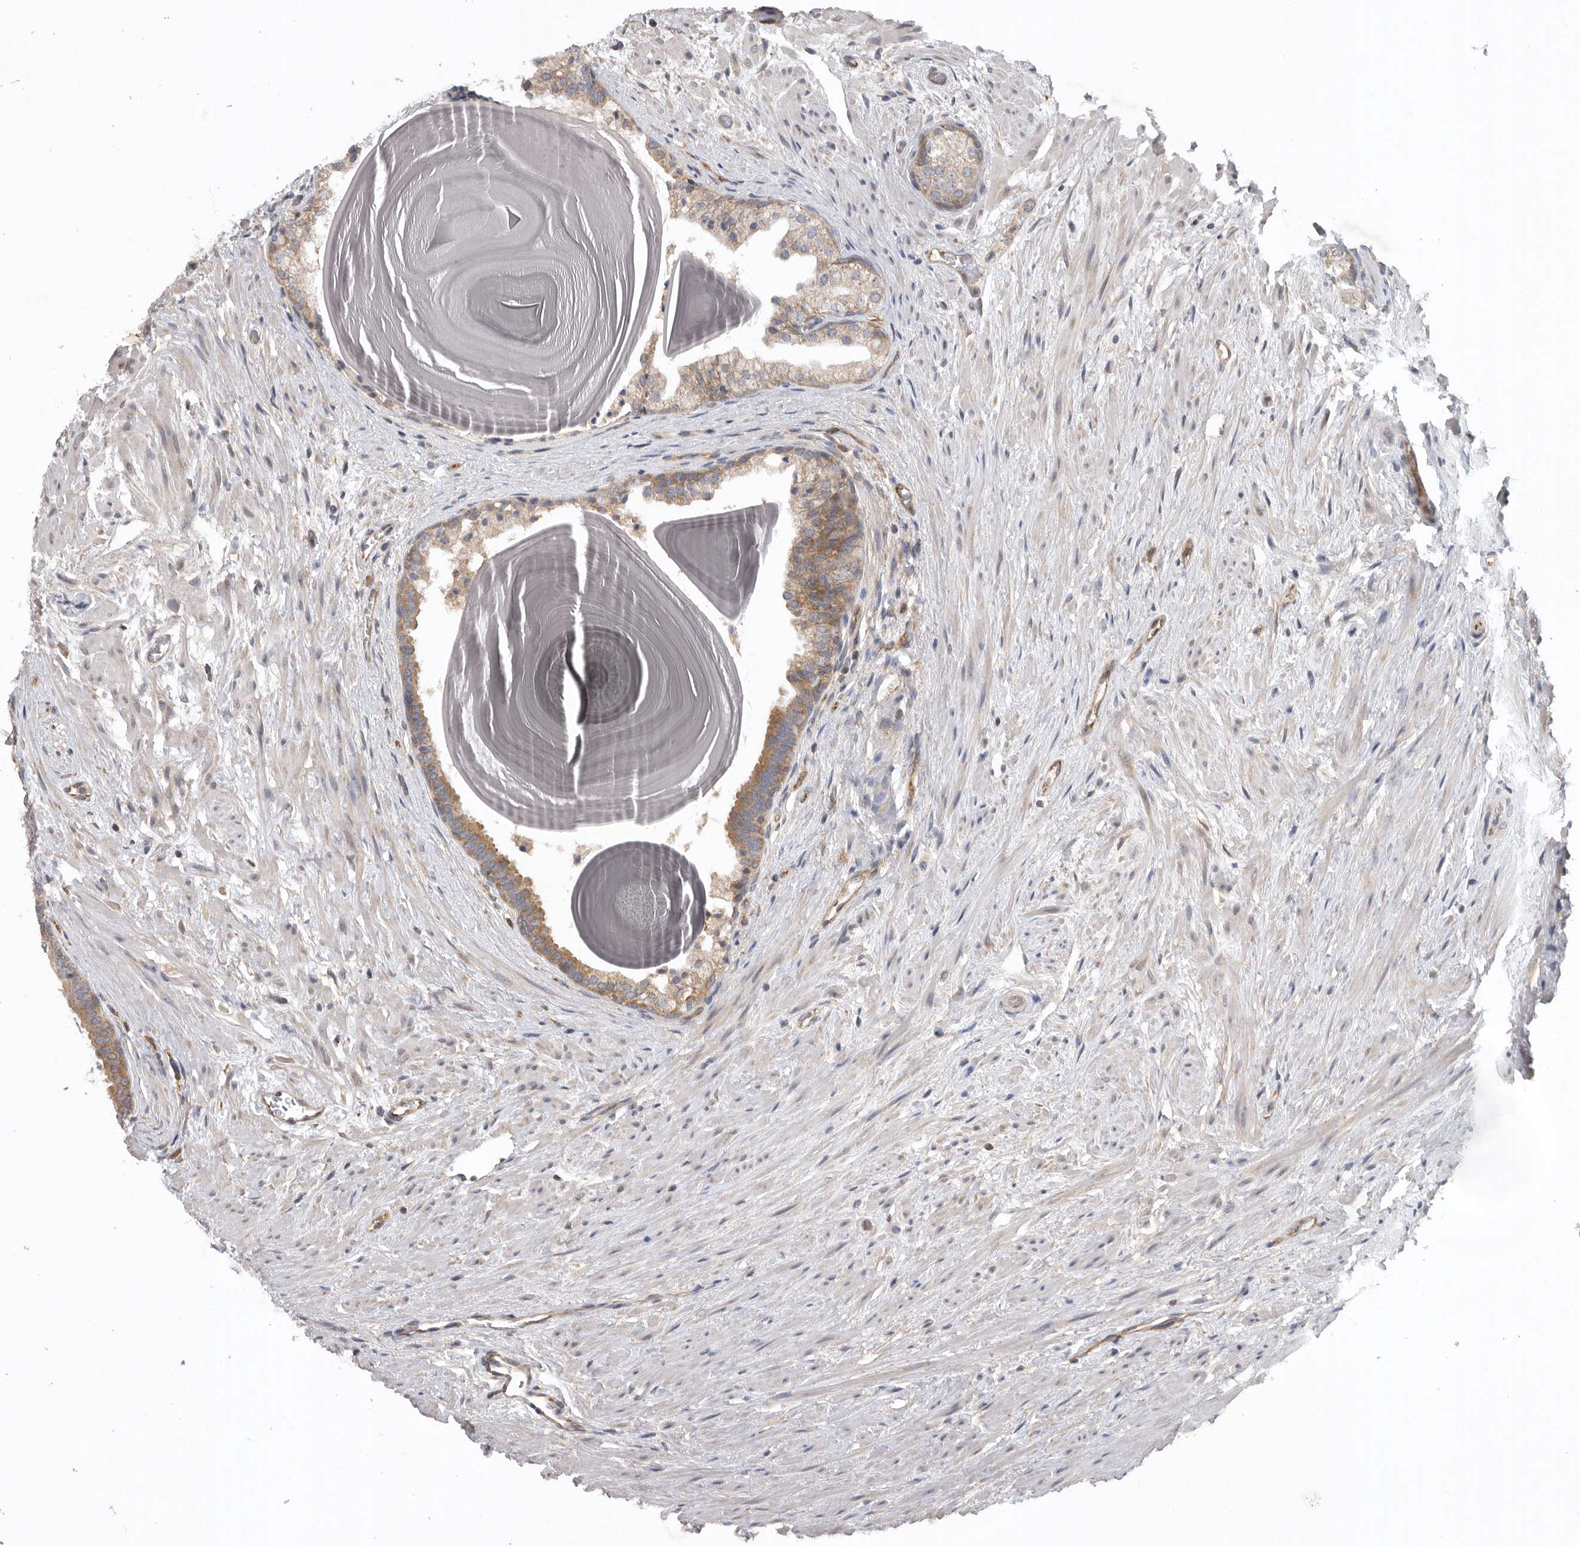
{"staining": {"intensity": "moderate", "quantity": "<25%", "location": "cytoplasmic/membranous"}, "tissue": "prostate", "cell_type": "Glandular cells", "image_type": "normal", "snomed": [{"axis": "morphology", "description": "Normal tissue, NOS"}, {"axis": "topography", "description": "Prostate"}], "caption": "High-magnification brightfield microscopy of benign prostate stained with DAB (brown) and counterstained with hematoxylin (blue). glandular cells exhibit moderate cytoplasmic/membranous positivity is seen in about<25% of cells.", "gene": "C1orf109", "patient": {"sex": "male", "age": 48}}